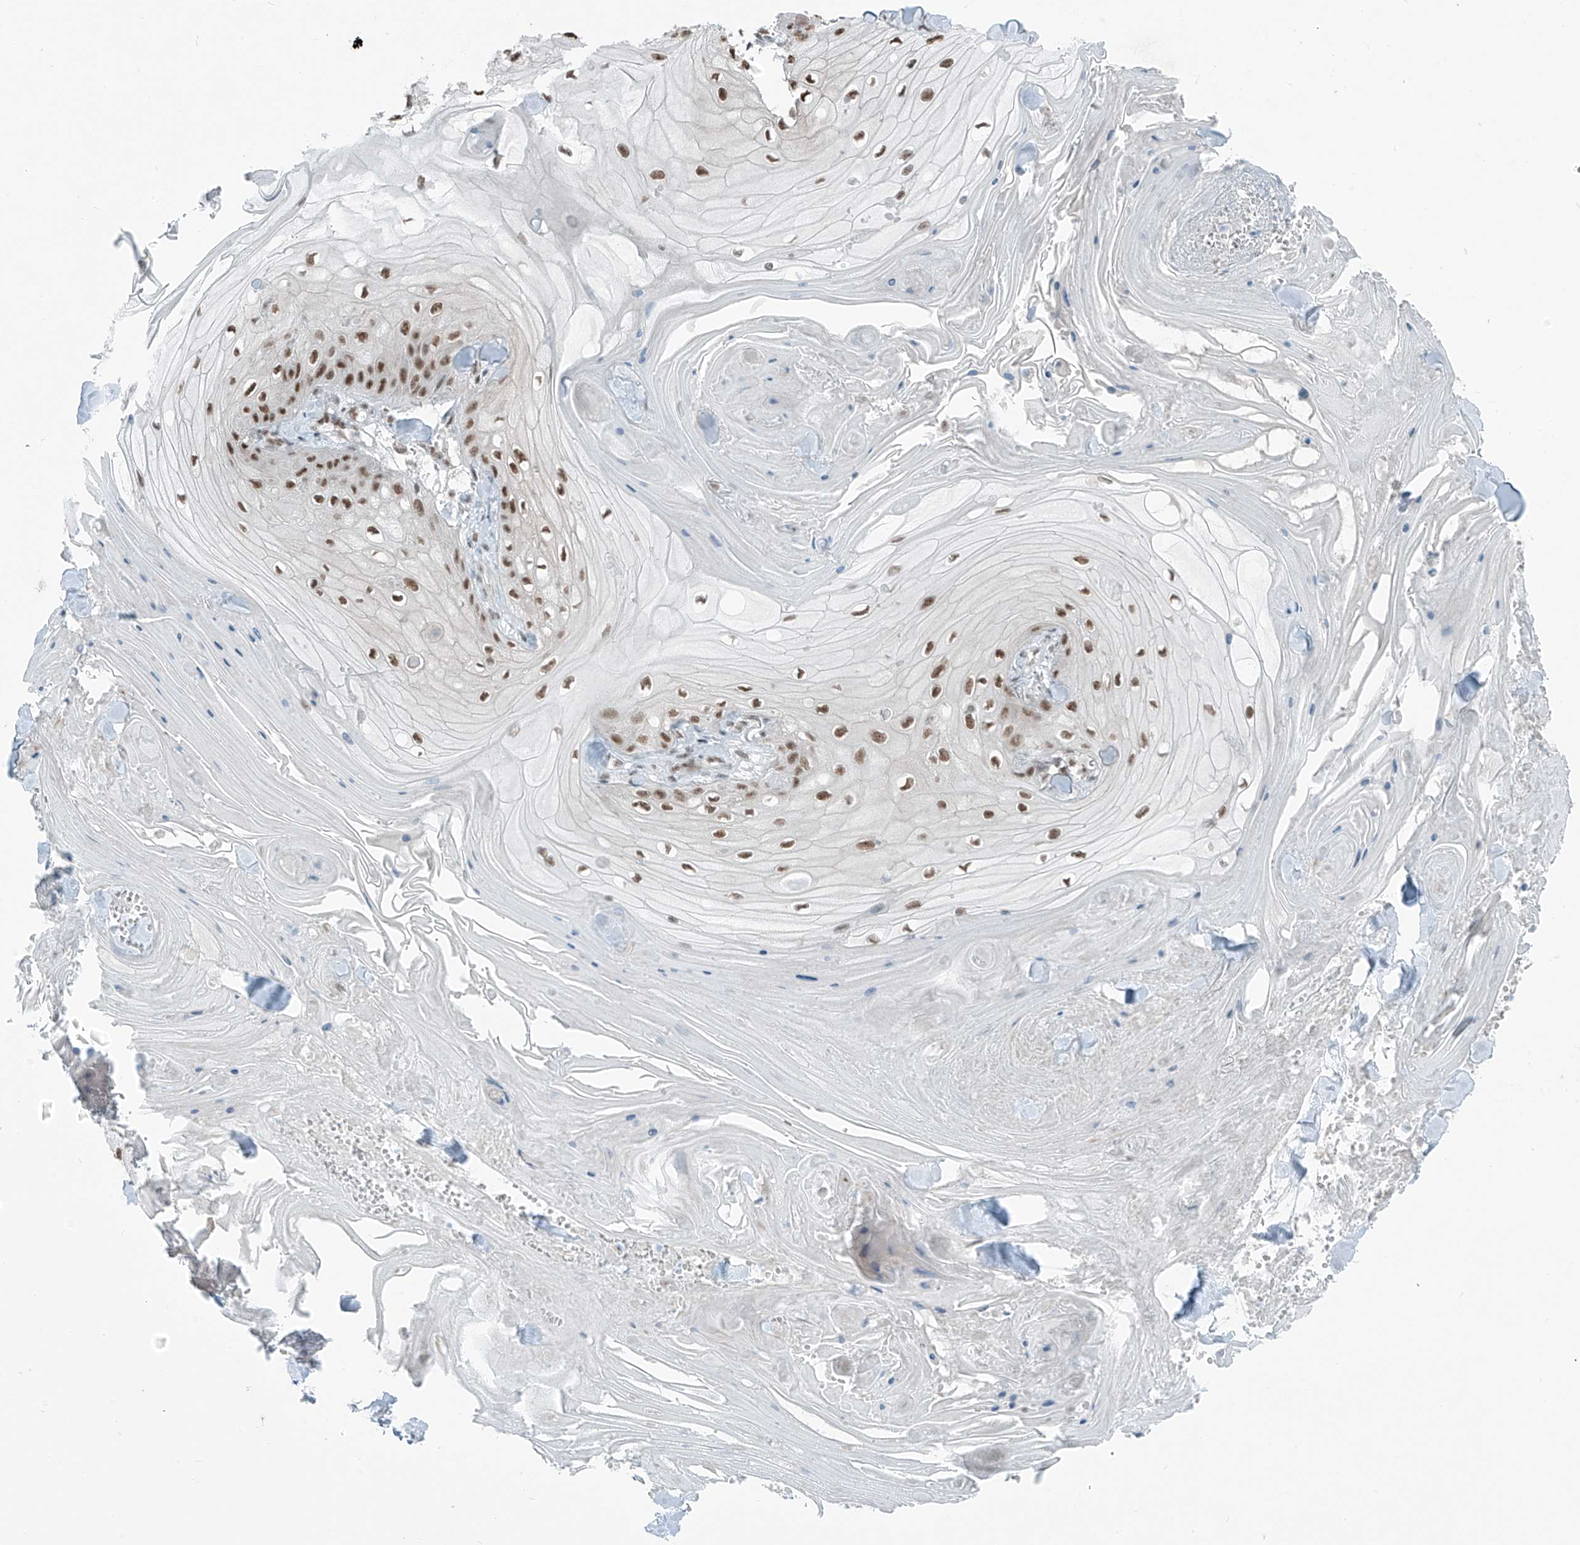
{"staining": {"intensity": "moderate", "quantity": ">75%", "location": "nuclear"}, "tissue": "skin cancer", "cell_type": "Tumor cells", "image_type": "cancer", "snomed": [{"axis": "morphology", "description": "Squamous cell carcinoma, NOS"}, {"axis": "topography", "description": "Skin"}], "caption": "A micrograph showing moderate nuclear expression in approximately >75% of tumor cells in skin cancer (squamous cell carcinoma), as visualized by brown immunohistochemical staining.", "gene": "WRNIP1", "patient": {"sex": "male", "age": 74}}